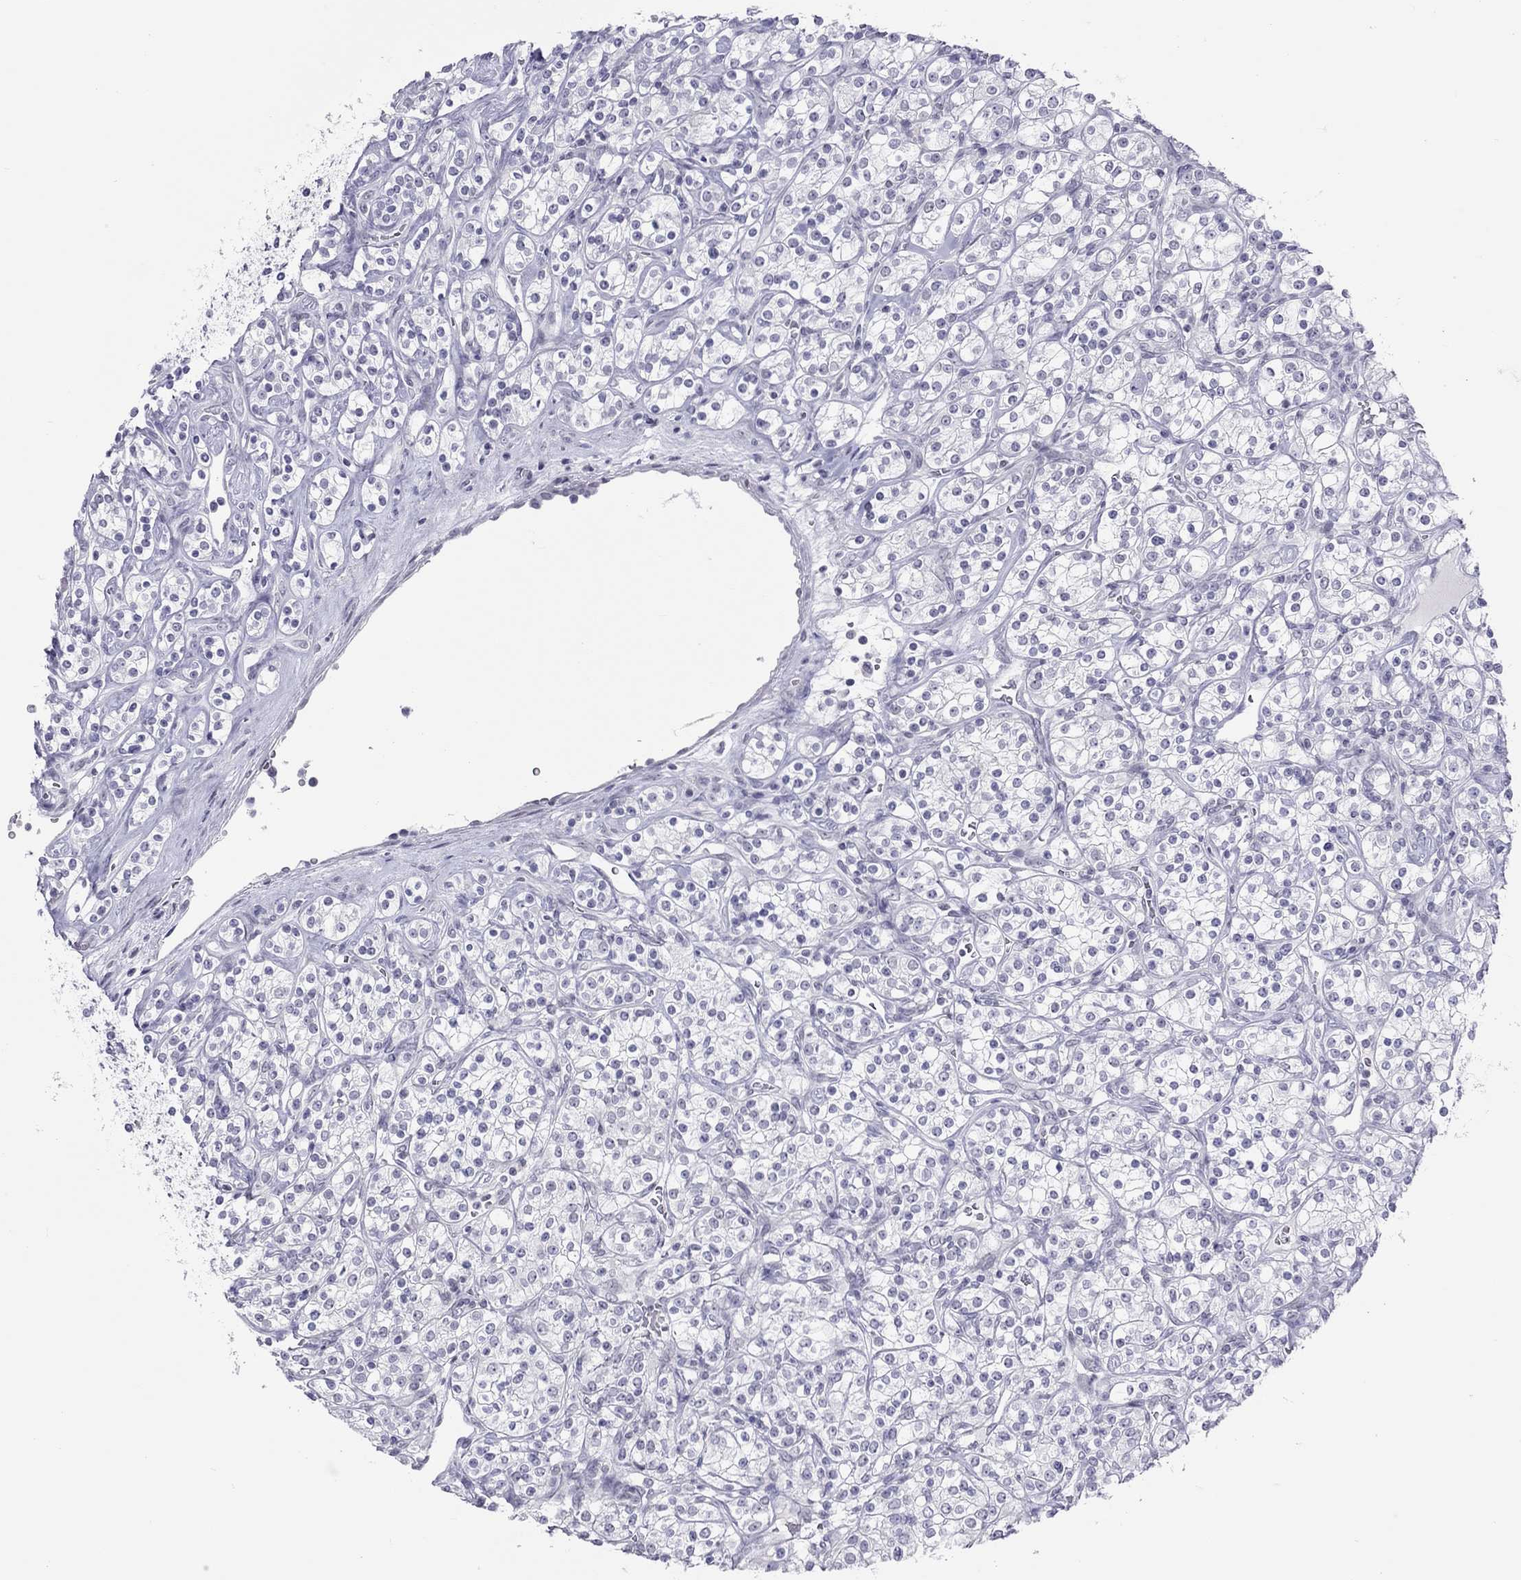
{"staining": {"intensity": "negative", "quantity": "none", "location": "none"}, "tissue": "renal cancer", "cell_type": "Tumor cells", "image_type": "cancer", "snomed": [{"axis": "morphology", "description": "Adenocarcinoma, NOS"}, {"axis": "topography", "description": "Kidney"}], "caption": "Tumor cells are negative for brown protein staining in renal cancer. (IHC, brightfield microscopy, high magnification).", "gene": "JHY", "patient": {"sex": "male", "age": 77}}